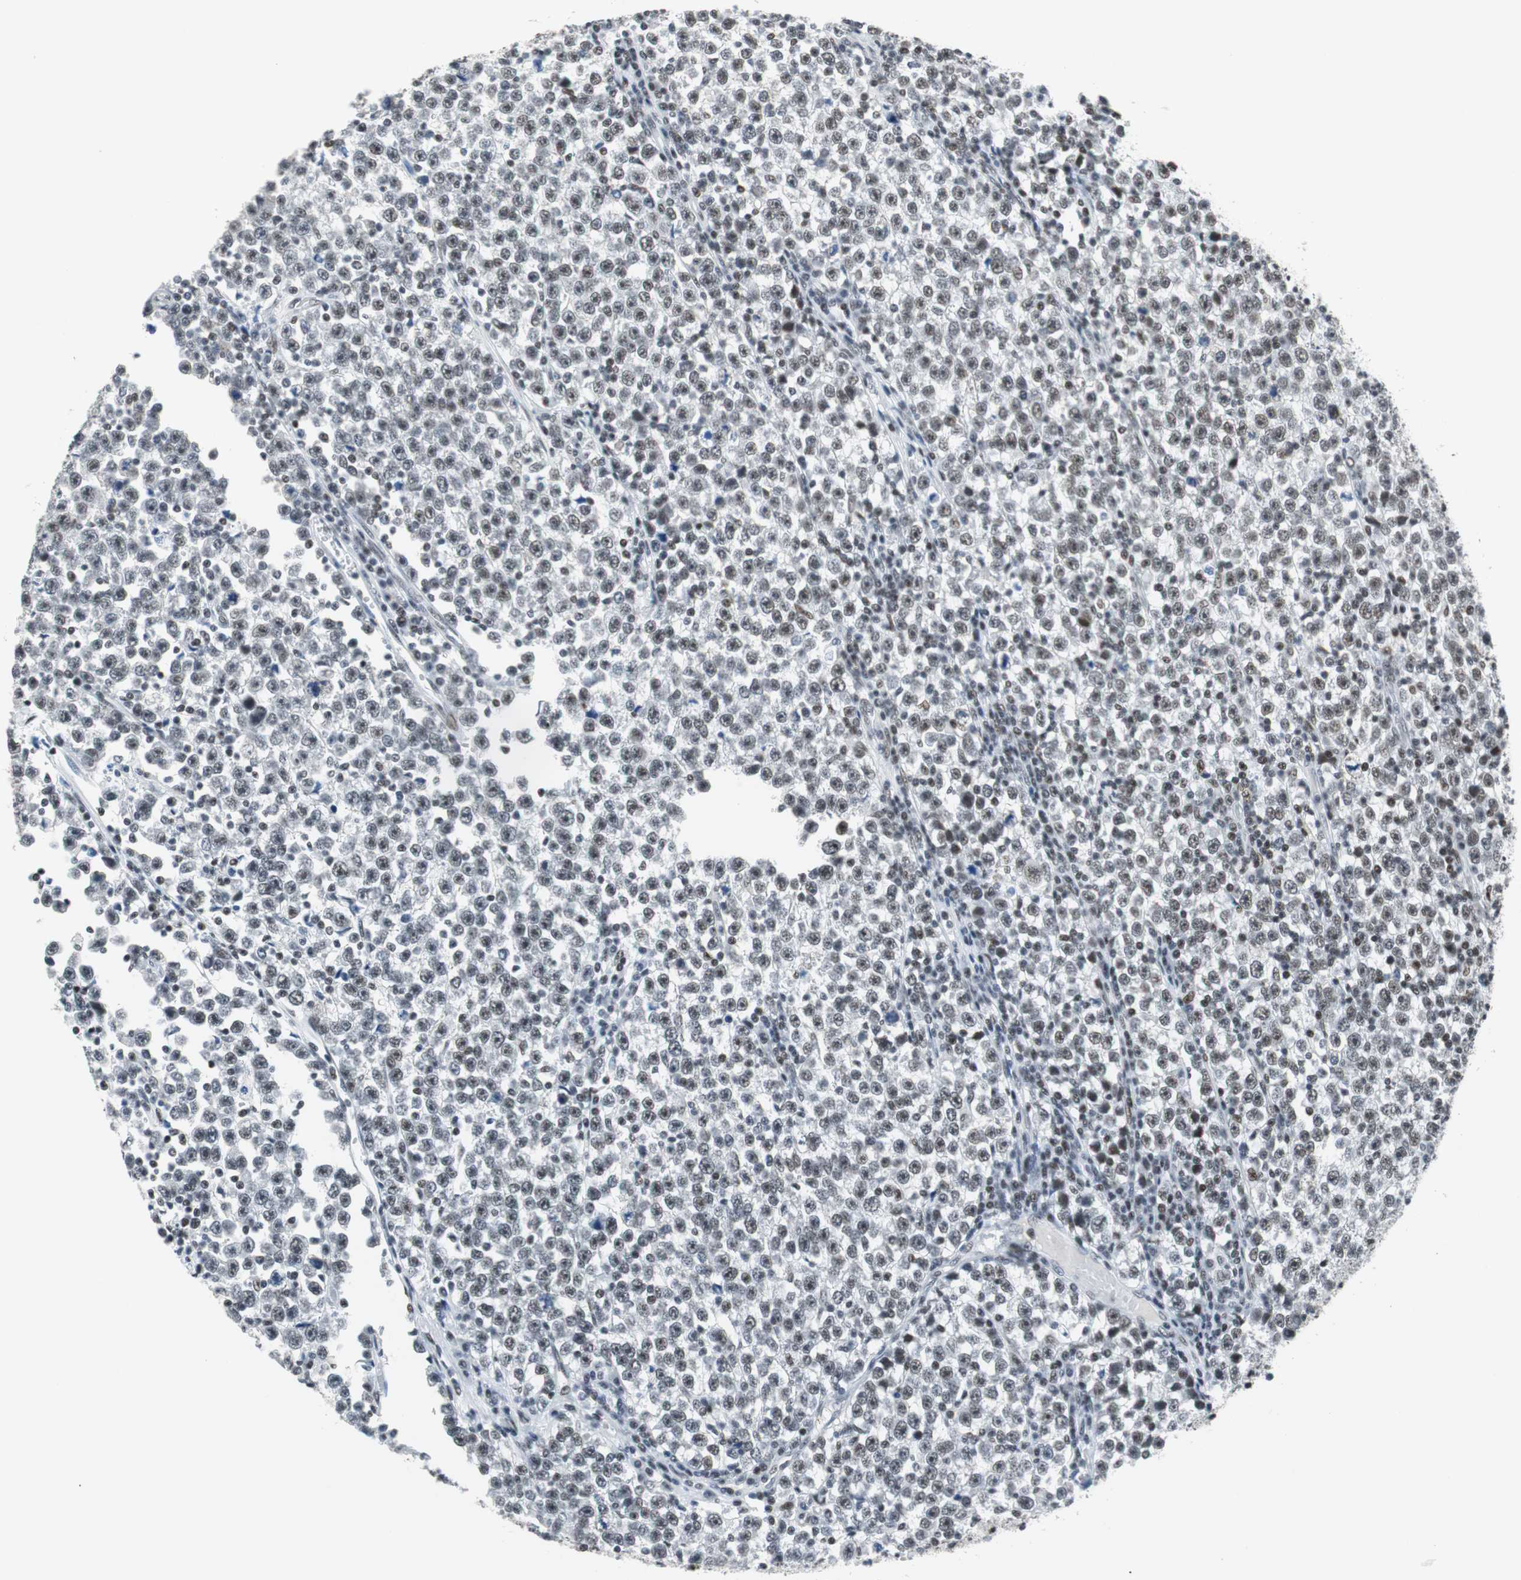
{"staining": {"intensity": "weak", "quantity": "<25%", "location": "nuclear"}, "tissue": "testis cancer", "cell_type": "Tumor cells", "image_type": "cancer", "snomed": [{"axis": "morphology", "description": "Seminoma, NOS"}, {"axis": "topography", "description": "Testis"}], "caption": "Tumor cells show no significant expression in testis cancer (seminoma). (Brightfield microscopy of DAB immunohistochemistry at high magnification).", "gene": "HDAC3", "patient": {"sex": "male", "age": 43}}